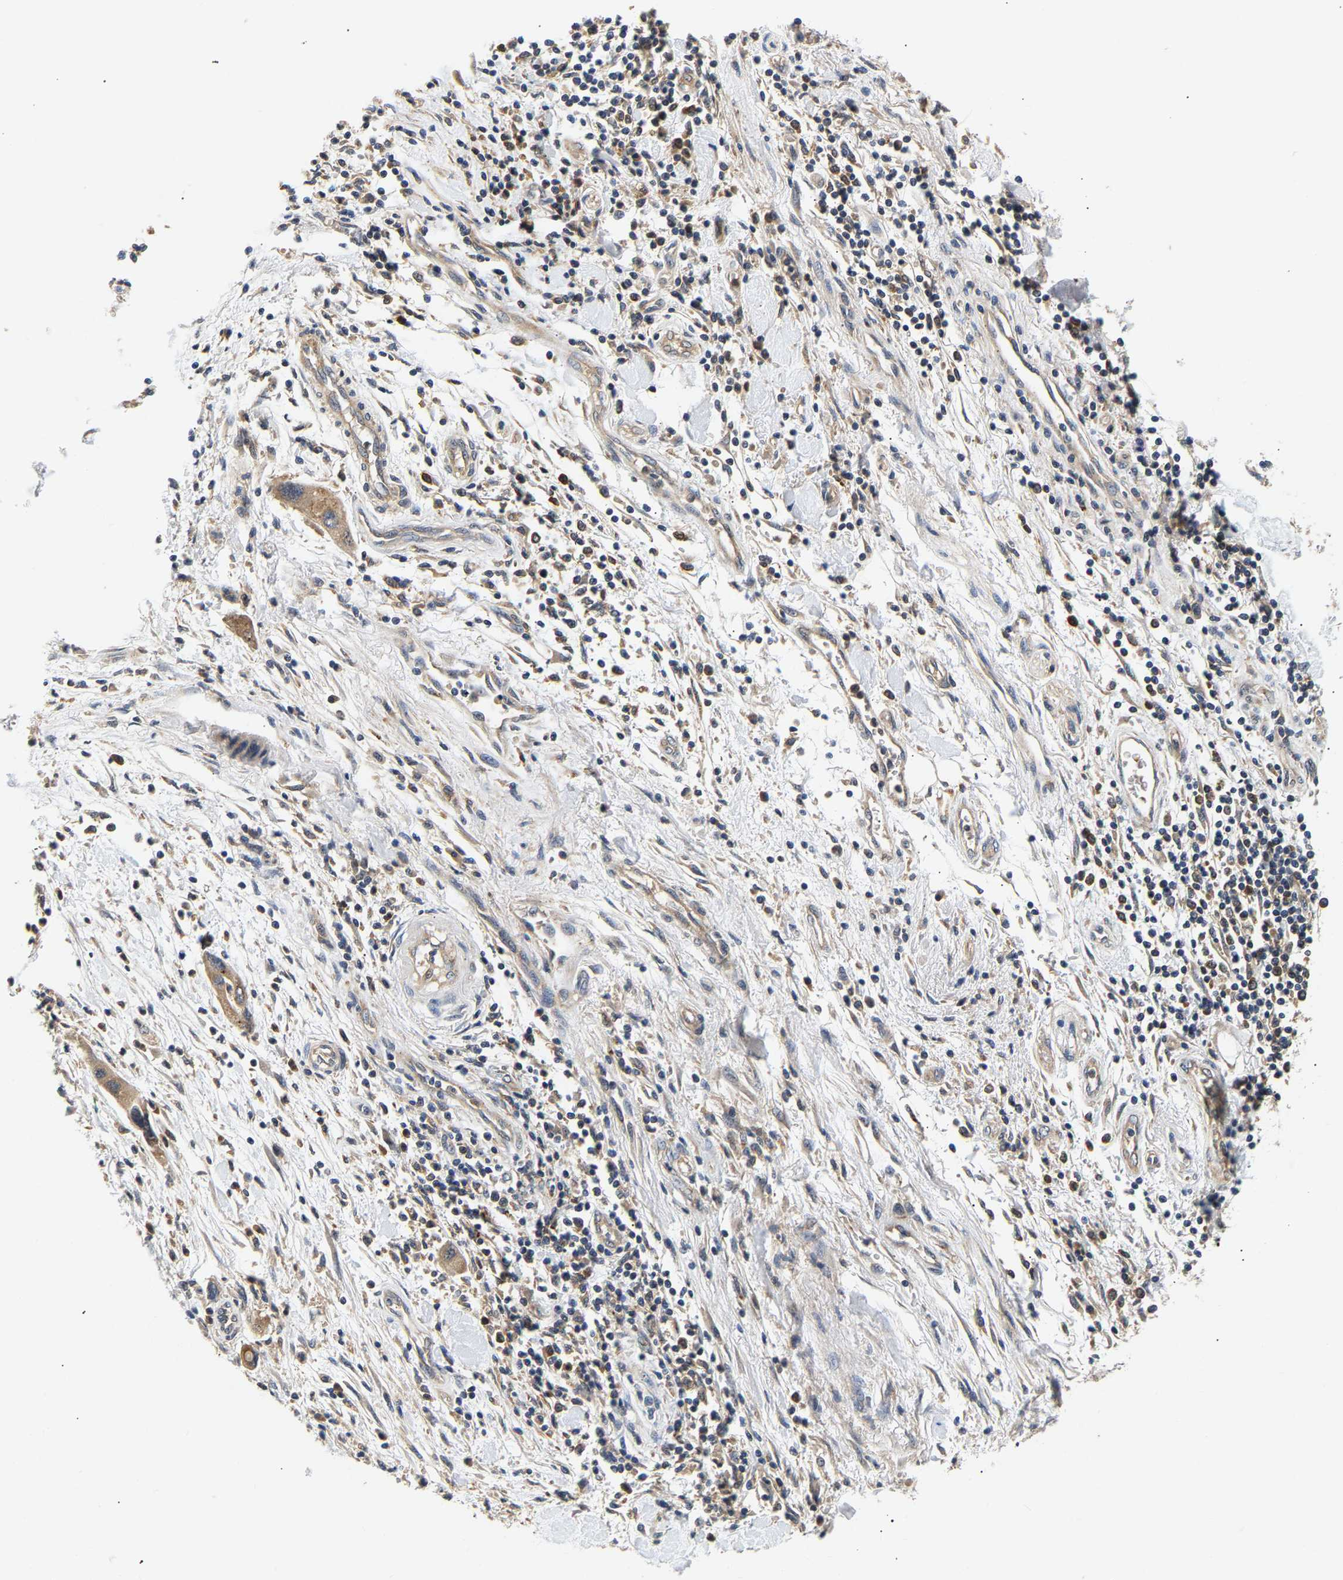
{"staining": {"intensity": "moderate", "quantity": ">75%", "location": "cytoplasmic/membranous"}, "tissue": "pancreatic cancer", "cell_type": "Tumor cells", "image_type": "cancer", "snomed": [{"axis": "morphology", "description": "Normal tissue, NOS"}, {"axis": "morphology", "description": "Adenocarcinoma, NOS"}, {"axis": "topography", "description": "Pancreas"}], "caption": "Immunohistochemistry (IHC) histopathology image of human adenocarcinoma (pancreatic) stained for a protein (brown), which displays medium levels of moderate cytoplasmic/membranous staining in about >75% of tumor cells.", "gene": "PPID", "patient": {"sex": "female", "age": 71}}